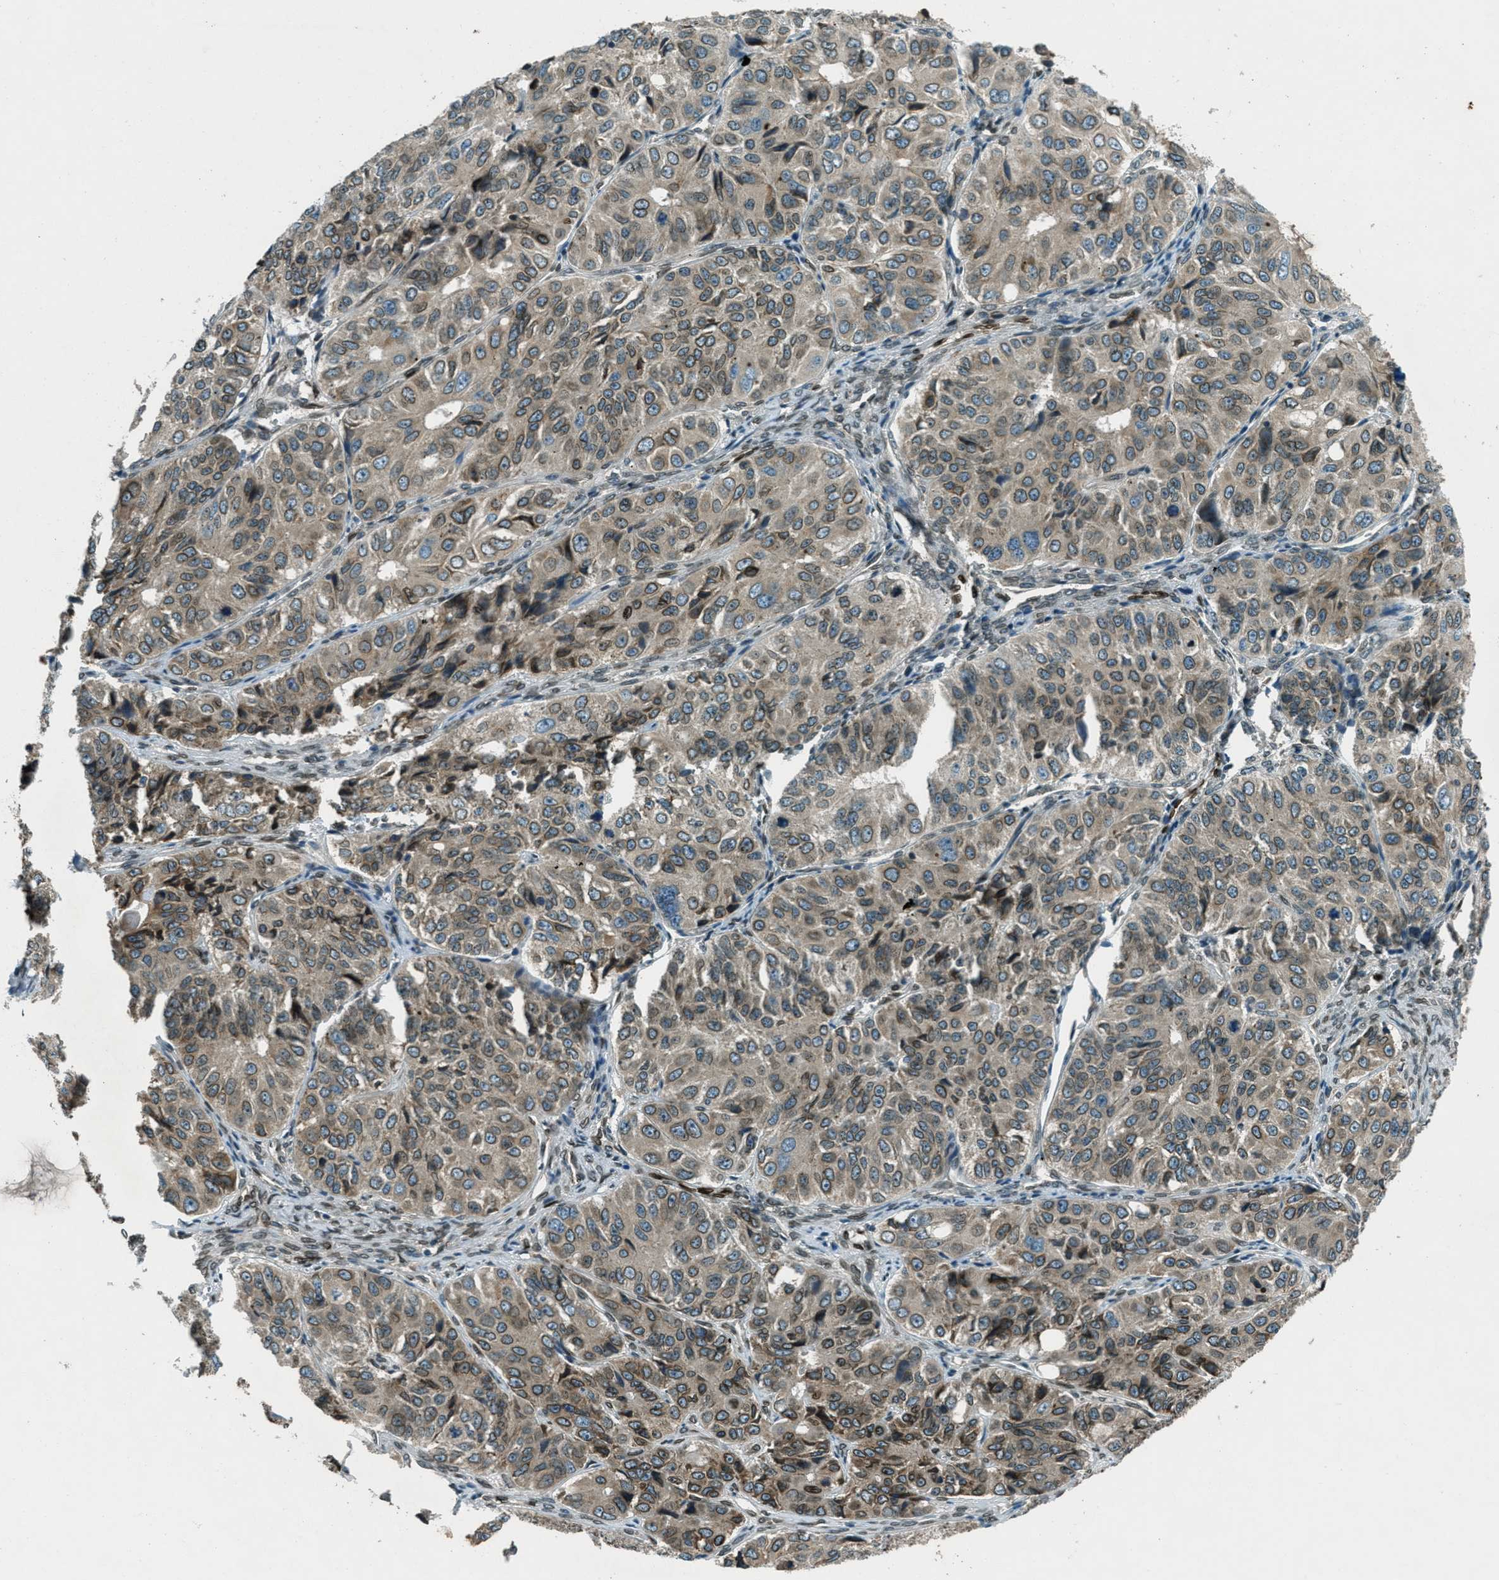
{"staining": {"intensity": "moderate", "quantity": ">75%", "location": "cytoplasmic/membranous,nuclear"}, "tissue": "ovarian cancer", "cell_type": "Tumor cells", "image_type": "cancer", "snomed": [{"axis": "morphology", "description": "Carcinoma, endometroid"}, {"axis": "topography", "description": "Ovary"}], "caption": "Immunohistochemistry (IHC) photomicrograph of ovarian cancer stained for a protein (brown), which shows medium levels of moderate cytoplasmic/membranous and nuclear positivity in approximately >75% of tumor cells.", "gene": "LEMD2", "patient": {"sex": "female", "age": 51}}